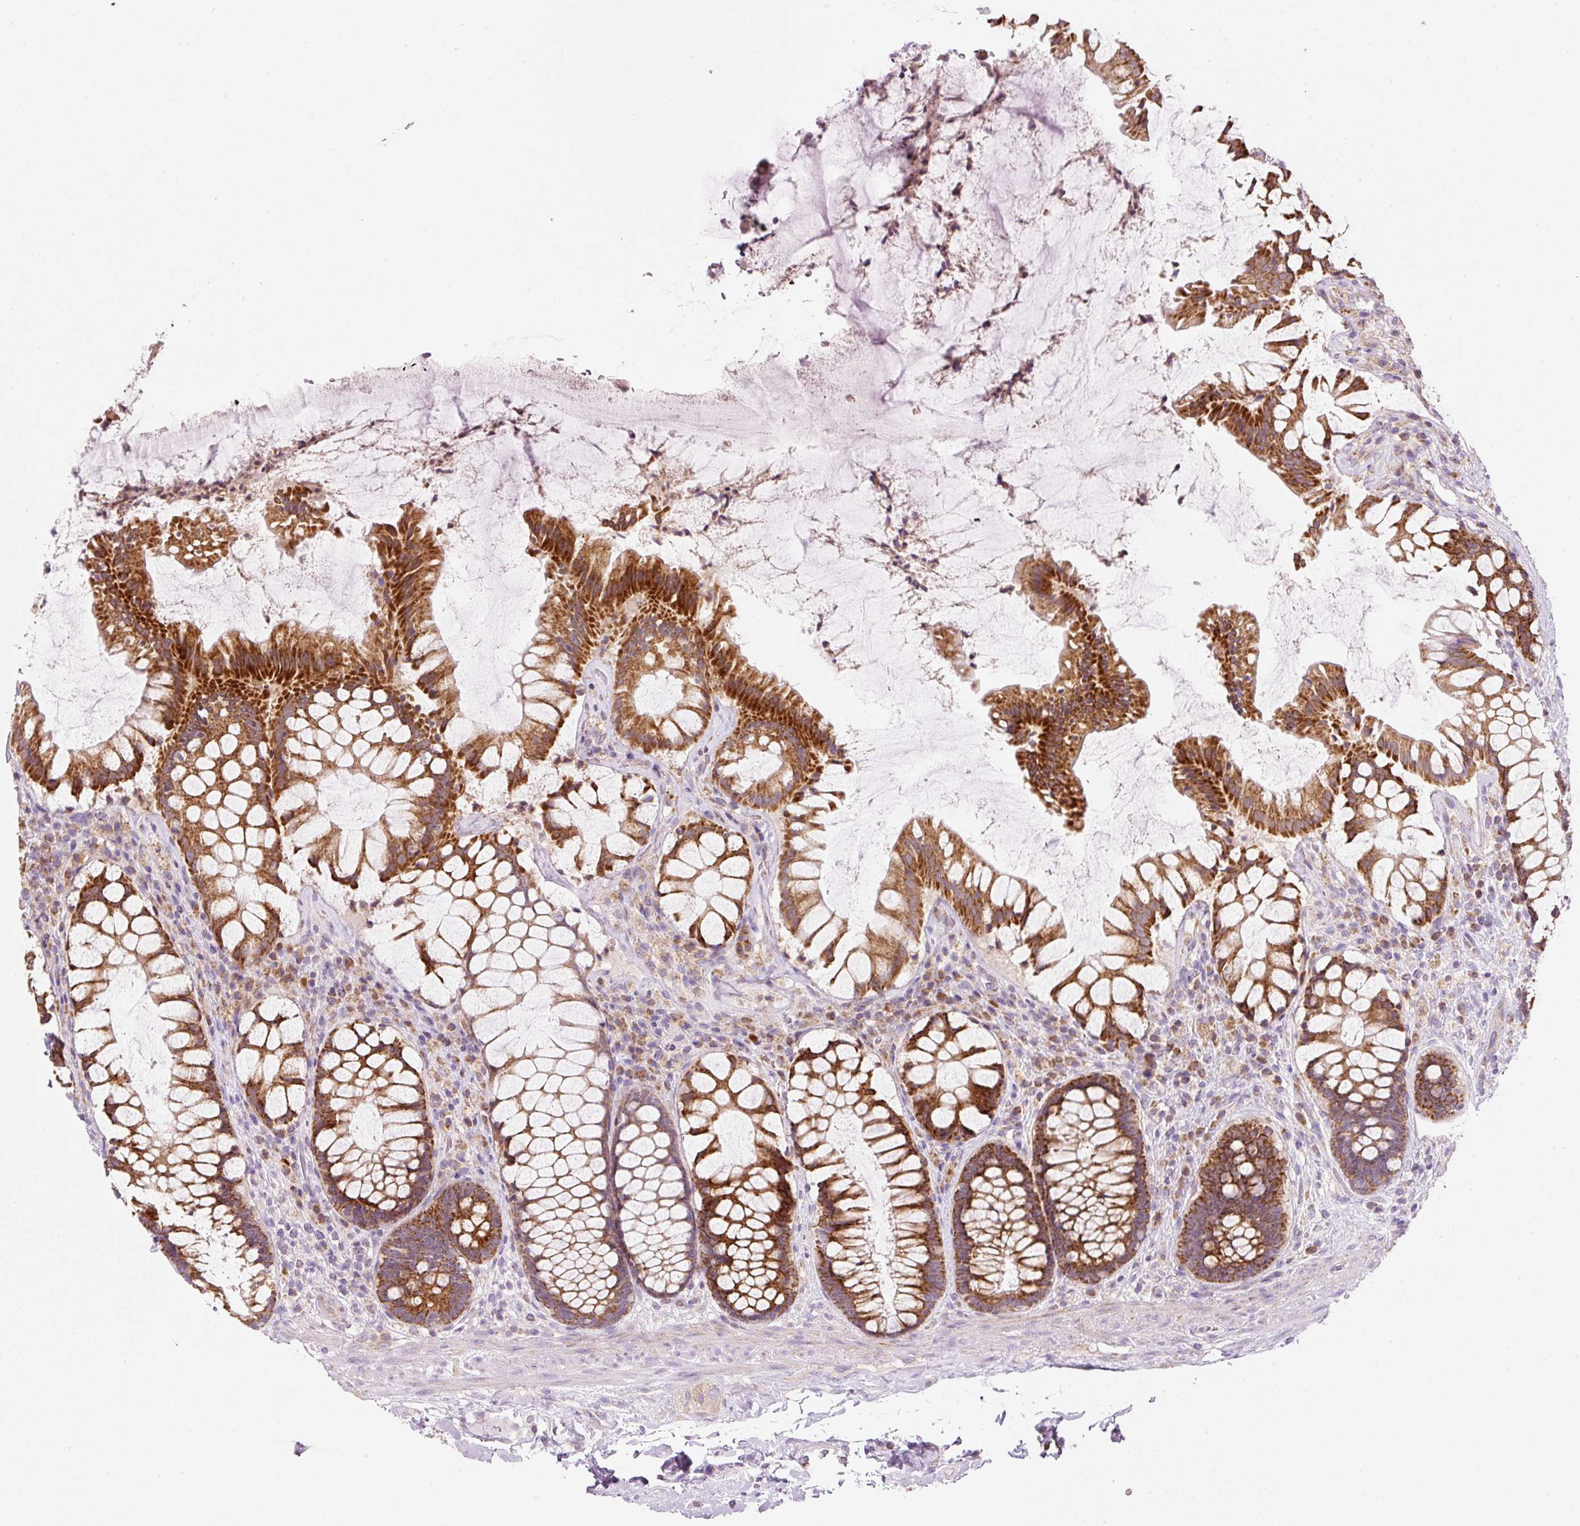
{"staining": {"intensity": "strong", "quantity": ">75%", "location": "cytoplasmic/membranous"}, "tissue": "rectum", "cell_type": "Glandular cells", "image_type": "normal", "snomed": [{"axis": "morphology", "description": "Normal tissue, NOS"}, {"axis": "topography", "description": "Rectum"}], "caption": "Protein staining of normal rectum reveals strong cytoplasmic/membranous positivity in approximately >75% of glandular cells. The staining was performed using DAB (3,3'-diaminobenzidine), with brown indicating positive protein expression. Nuclei are stained blue with hematoxylin.", "gene": "NDUFA1", "patient": {"sex": "female", "age": 58}}